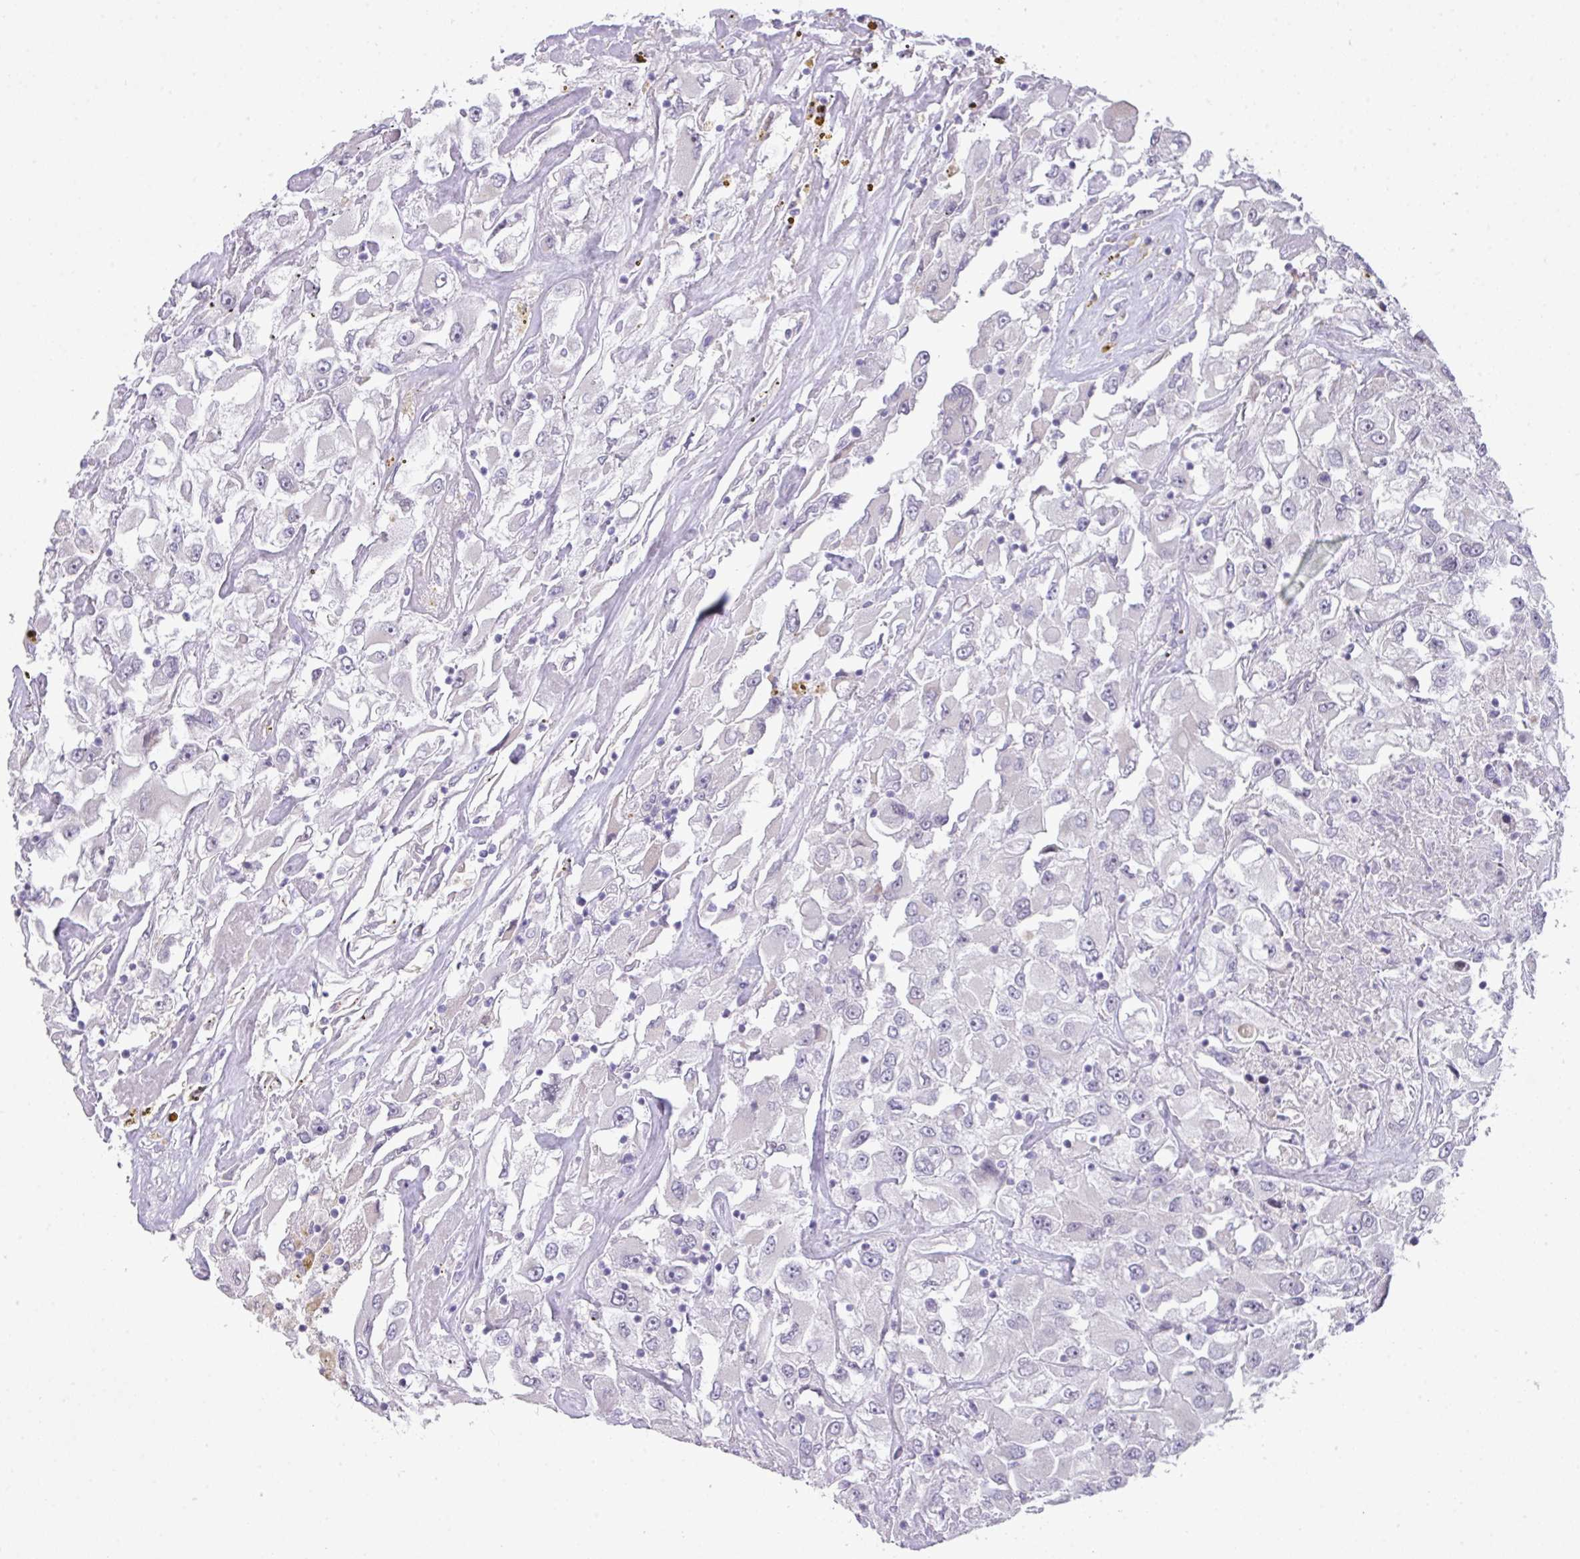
{"staining": {"intensity": "negative", "quantity": "none", "location": "none"}, "tissue": "renal cancer", "cell_type": "Tumor cells", "image_type": "cancer", "snomed": [{"axis": "morphology", "description": "Adenocarcinoma, NOS"}, {"axis": "topography", "description": "Kidney"}], "caption": "Renal cancer stained for a protein using immunohistochemistry (IHC) displays no expression tumor cells.", "gene": "ANKRD13B", "patient": {"sex": "female", "age": 52}}